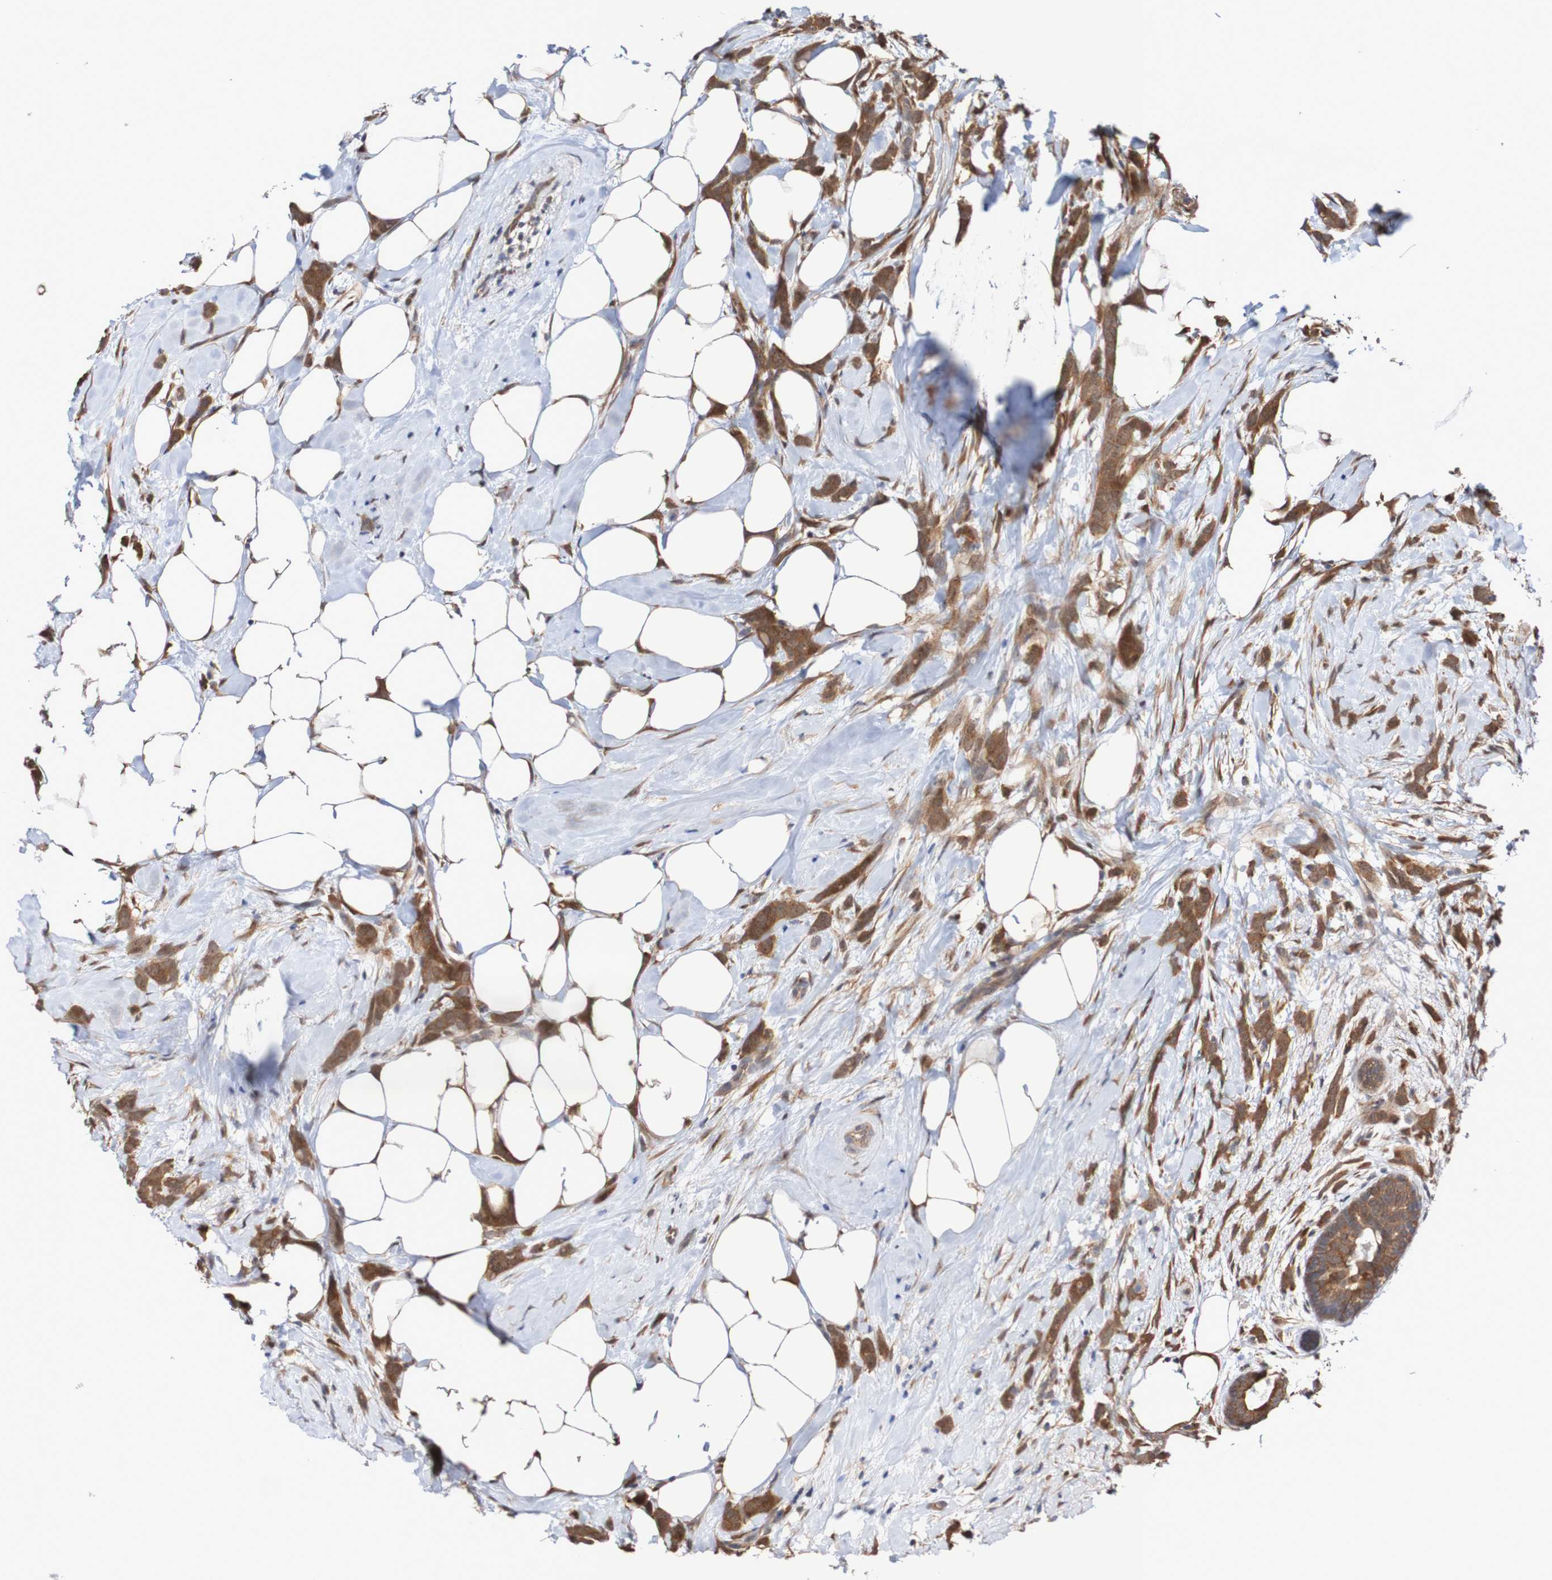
{"staining": {"intensity": "moderate", "quantity": ">75%", "location": "cytoplasmic/membranous"}, "tissue": "breast cancer", "cell_type": "Tumor cells", "image_type": "cancer", "snomed": [{"axis": "morphology", "description": "Lobular carcinoma, in situ"}, {"axis": "morphology", "description": "Lobular carcinoma"}, {"axis": "topography", "description": "Breast"}], "caption": "Brown immunohistochemical staining in human breast cancer exhibits moderate cytoplasmic/membranous positivity in about >75% of tumor cells.", "gene": "PHPT1", "patient": {"sex": "female", "age": 41}}